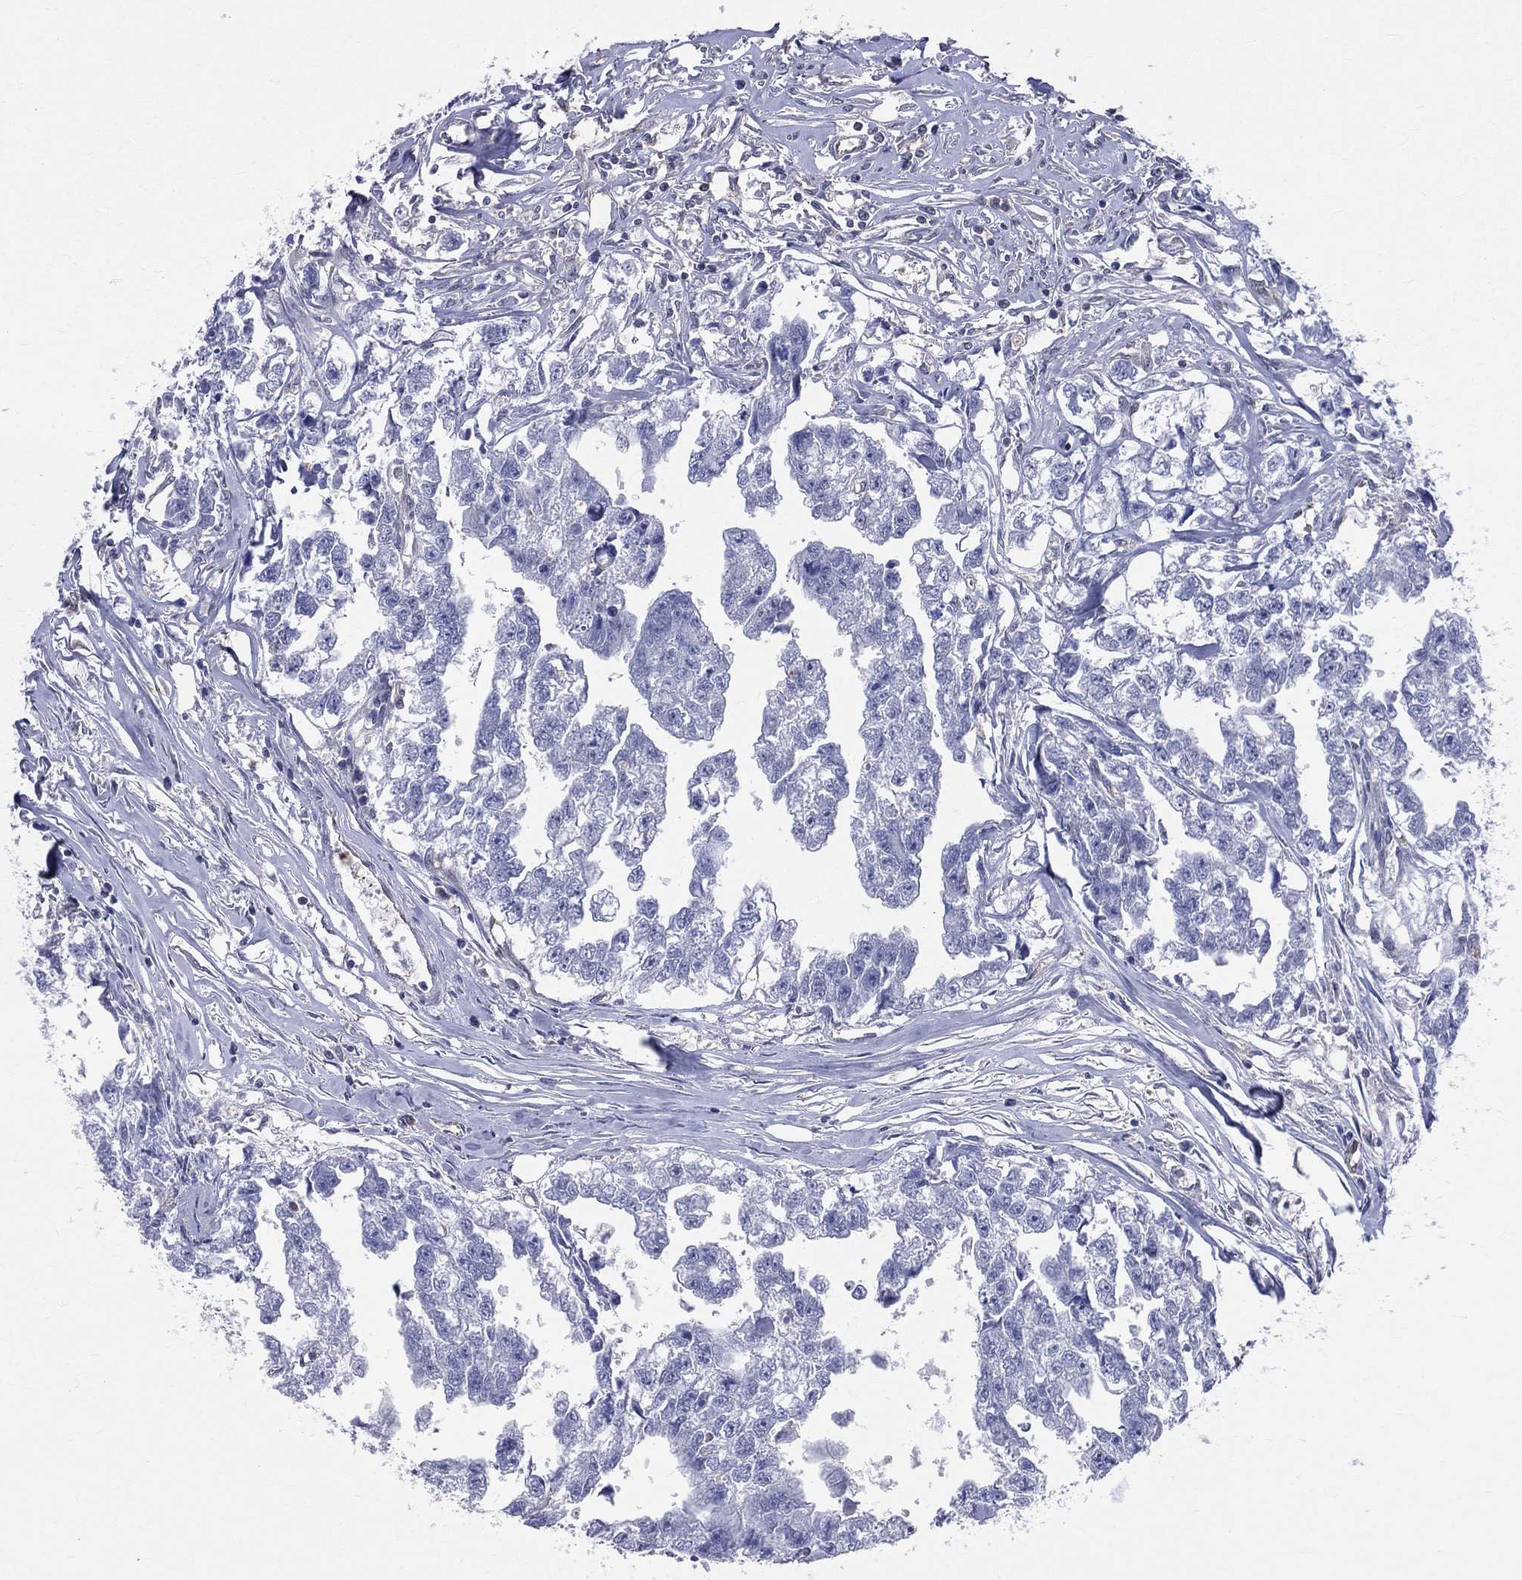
{"staining": {"intensity": "negative", "quantity": "none", "location": "none"}, "tissue": "testis cancer", "cell_type": "Tumor cells", "image_type": "cancer", "snomed": [{"axis": "morphology", "description": "Carcinoma, Embryonal, NOS"}, {"axis": "morphology", "description": "Teratoma, malignant, NOS"}, {"axis": "topography", "description": "Testis"}], "caption": "Immunohistochemical staining of human testis cancer (embryonal carcinoma) exhibits no significant expression in tumor cells.", "gene": "GMPR2", "patient": {"sex": "male", "age": 44}}